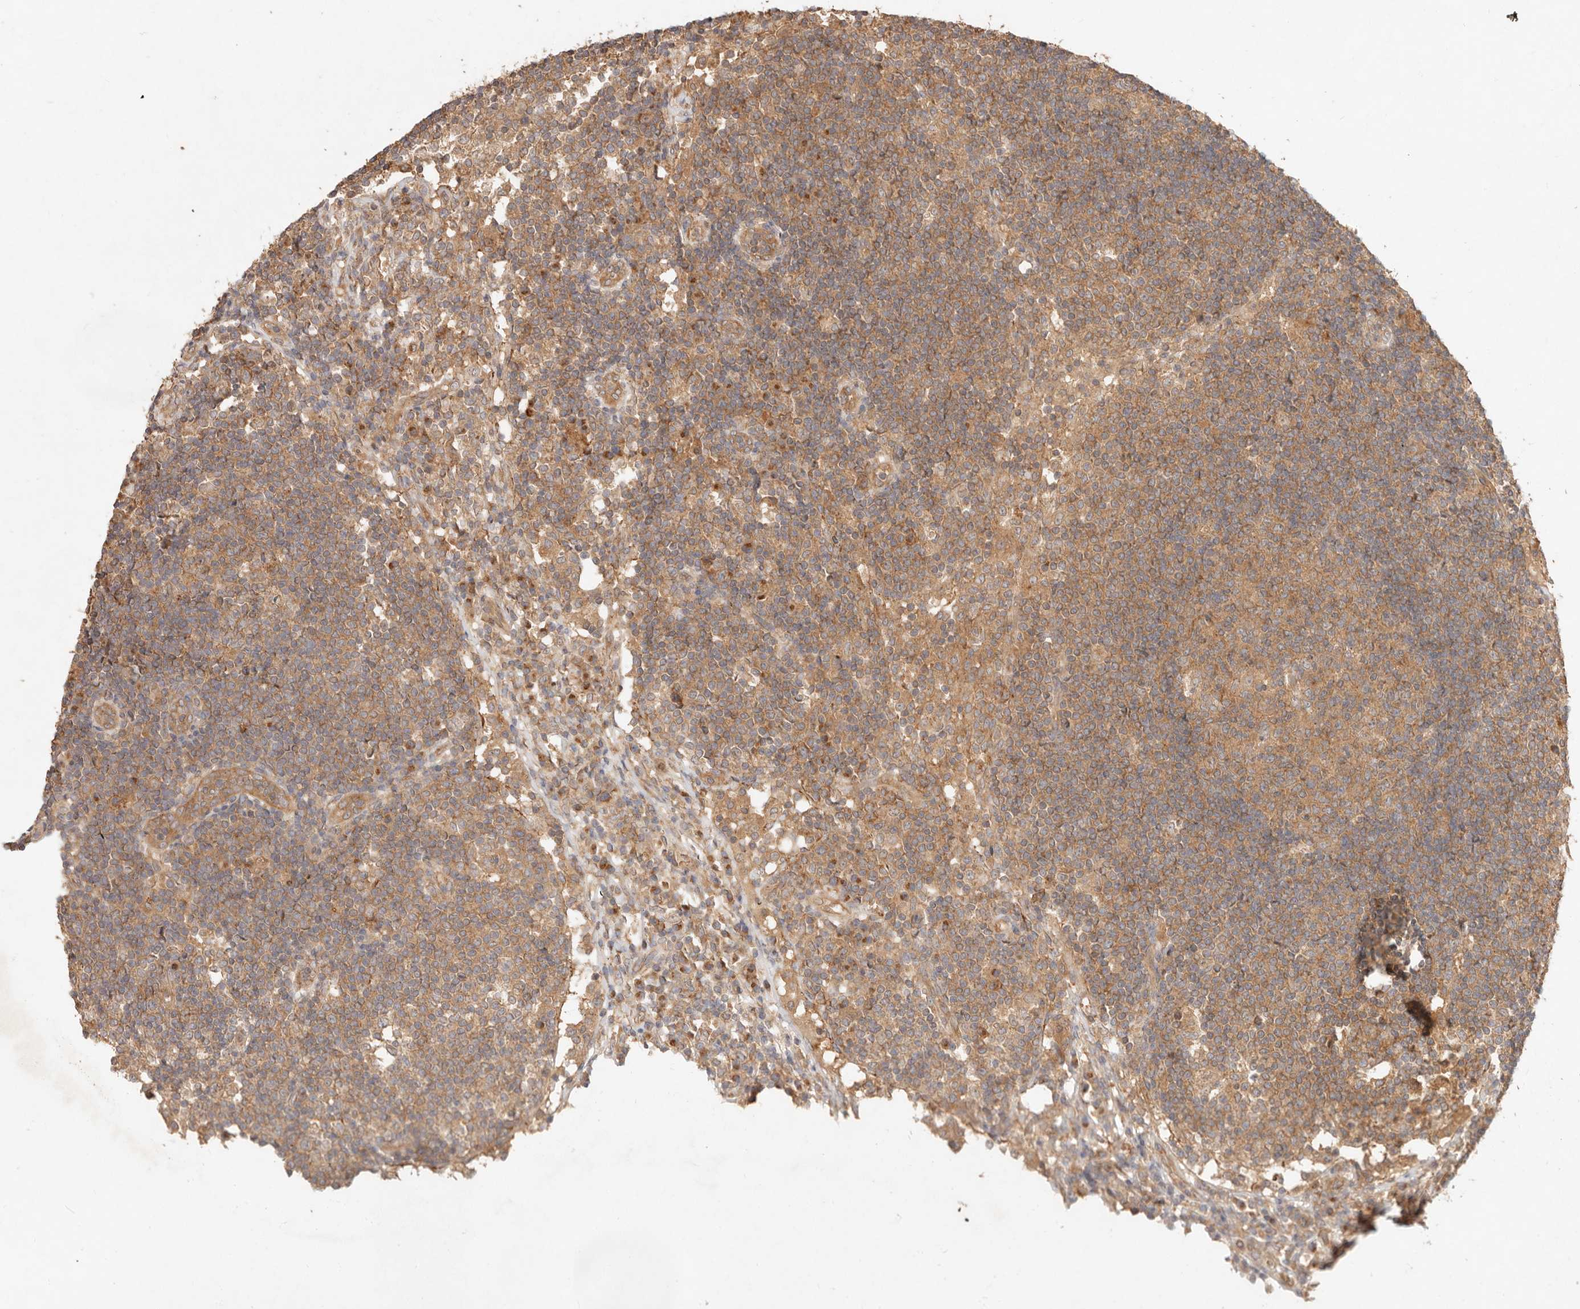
{"staining": {"intensity": "moderate", "quantity": ">75%", "location": "cytoplasmic/membranous"}, "tissue": "lymph node", "cell_type": "Germinal center cells", "image_type": "normal", "snomed": [{"axis": "morphology", "description": "Normal tissue, NOS"}, {"axis": "topography", "description": "Lymph node"}], "caption": "A brown stain shows moderate cytoplasmic/membranous expression of a protein in germinal center cells of normal lymph node.", "gene": "HECTD3", "patient": {"sex": "female", "age": 53}}